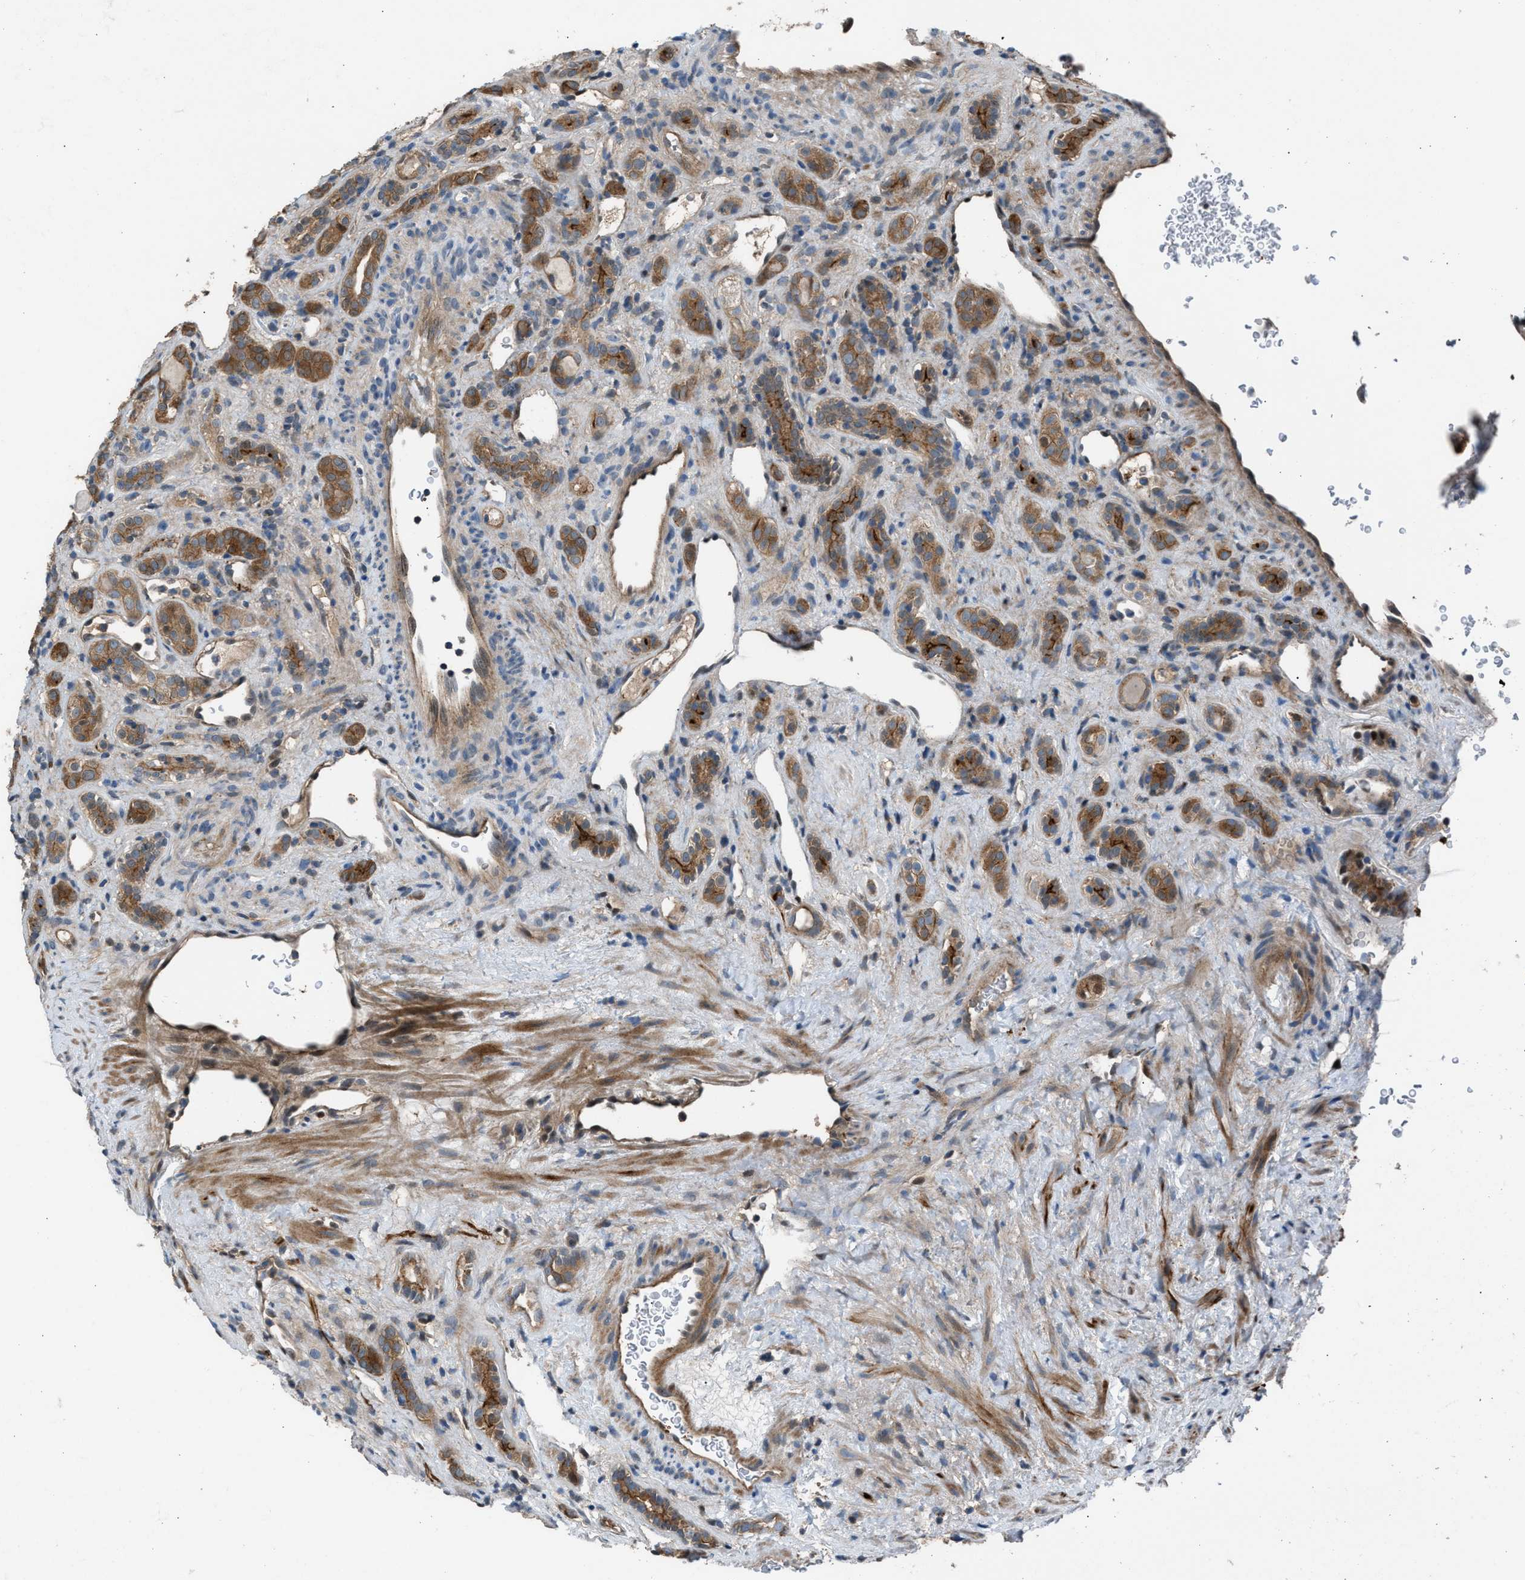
{"staining": {"intensity": "moderate", "quantity": ">75%", "location": "cytoplasmic/membranous"}, "tissue": "renal cancer", "cell_type": "Tumor cells", "image_type": "cancer", "snomed": [{"axis": "morphology", "description": "Normal tissue, NOS"}, {"axis": "morphology", "description": "Adenocarcinoma, NOS"}, {"axis": "topography", "description": "Kidney"}], "caption": "Renal adenocarcinoma stained with a protein marker shows moderate staining in tumor cells.", "gene": "CRTC1", "patient": {"sex": "female", "age": 72}}